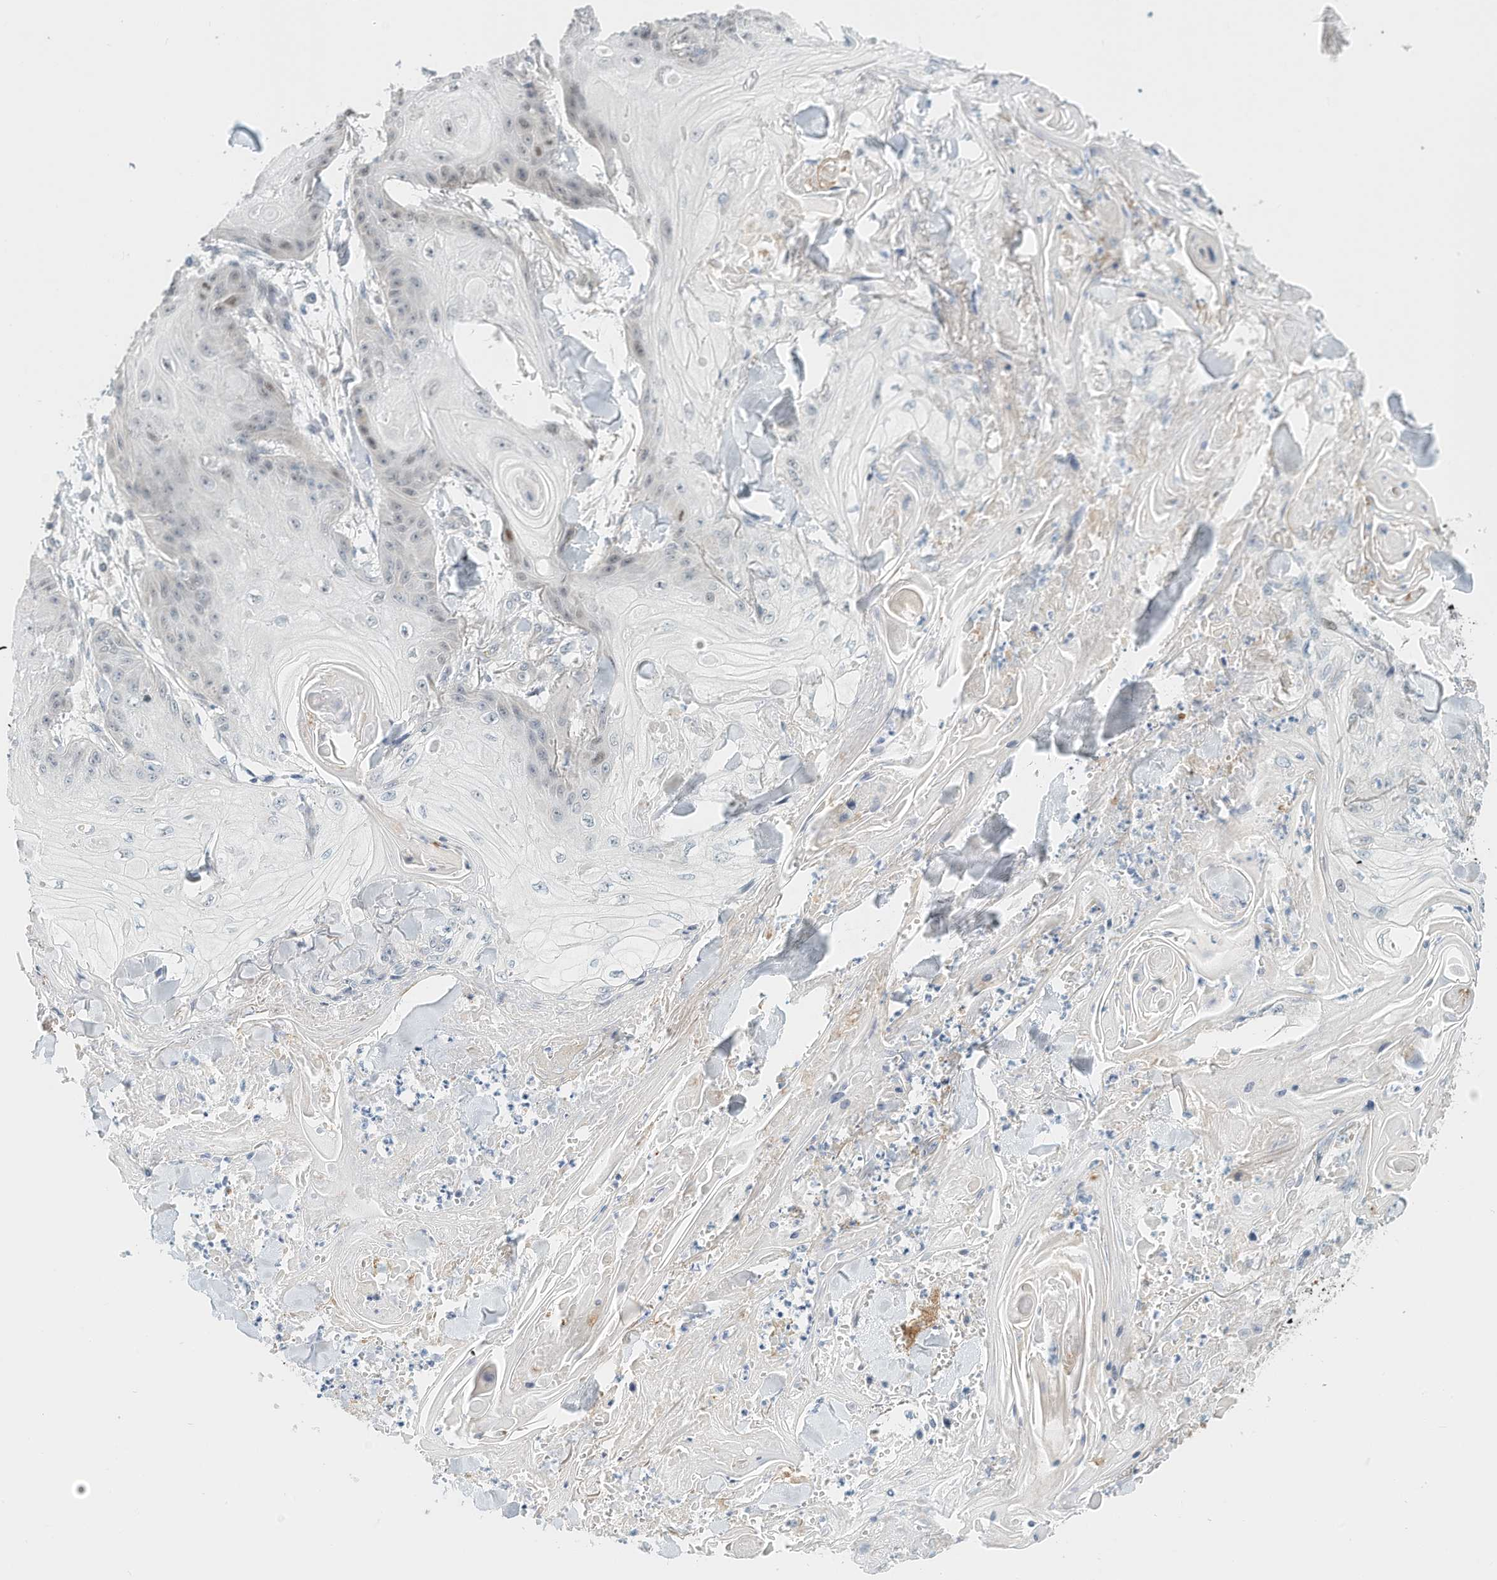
{"staining": {"intensity": "negative", "quantity": "none", "location": "none"}, "tissue": "skin cancer", "cell_type": "Tumor cells", "image_type": "cancer", "snomed": [{"axis": "morphology", "description": "Squamous cell carcinoma, NOS"}, {"axis": "topography", "description": "Skin"}], "caption": "Human squamous cell carcinoma (skin) stained for a protein using immunohistochemistry exhibits no expression in tumor cells.", "gene": "ARHGAP28", "patient": {"sex": "male", "age": 74}}